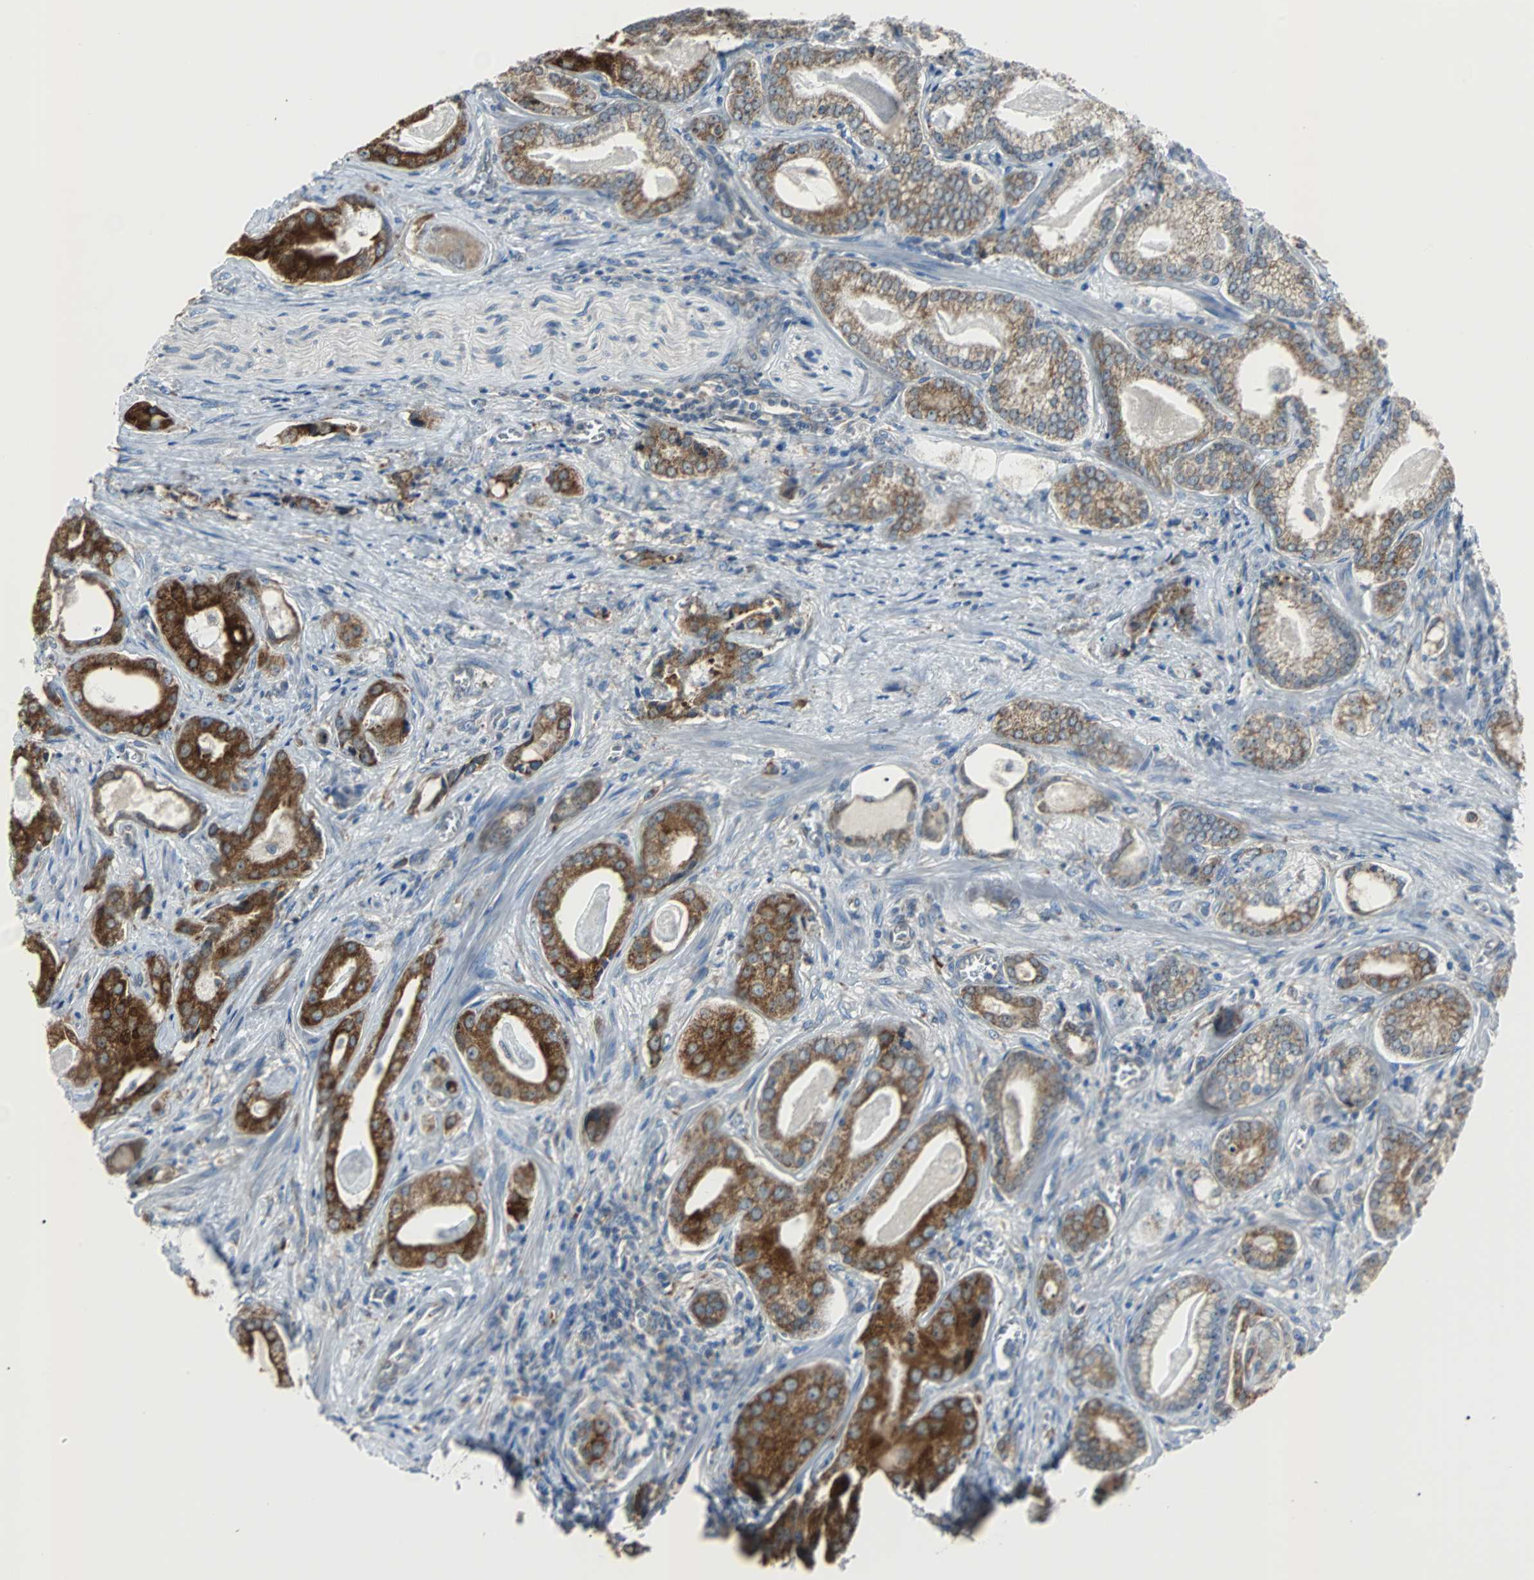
{"staining": {"intensity": "moderate", "quantity": "25%-75%", "location": "cytoplasmic/membranous"}, "tissue": "prostate cancer", "cell_type": "Tumor cells", "image_type": "cancer", "snomed": [{"axis": "morphology", "description": "Adenocarcinoma, Low grade"}, {"axis": "topography", "description": "Prostate"}], "caption": "Human low-grade adenocarcinoma (prostate) stained with a protein marker exhibits moderate staining in tumor cells.", "gene": "PDIA4", "patient": {"sex": "male", "age": 59}}